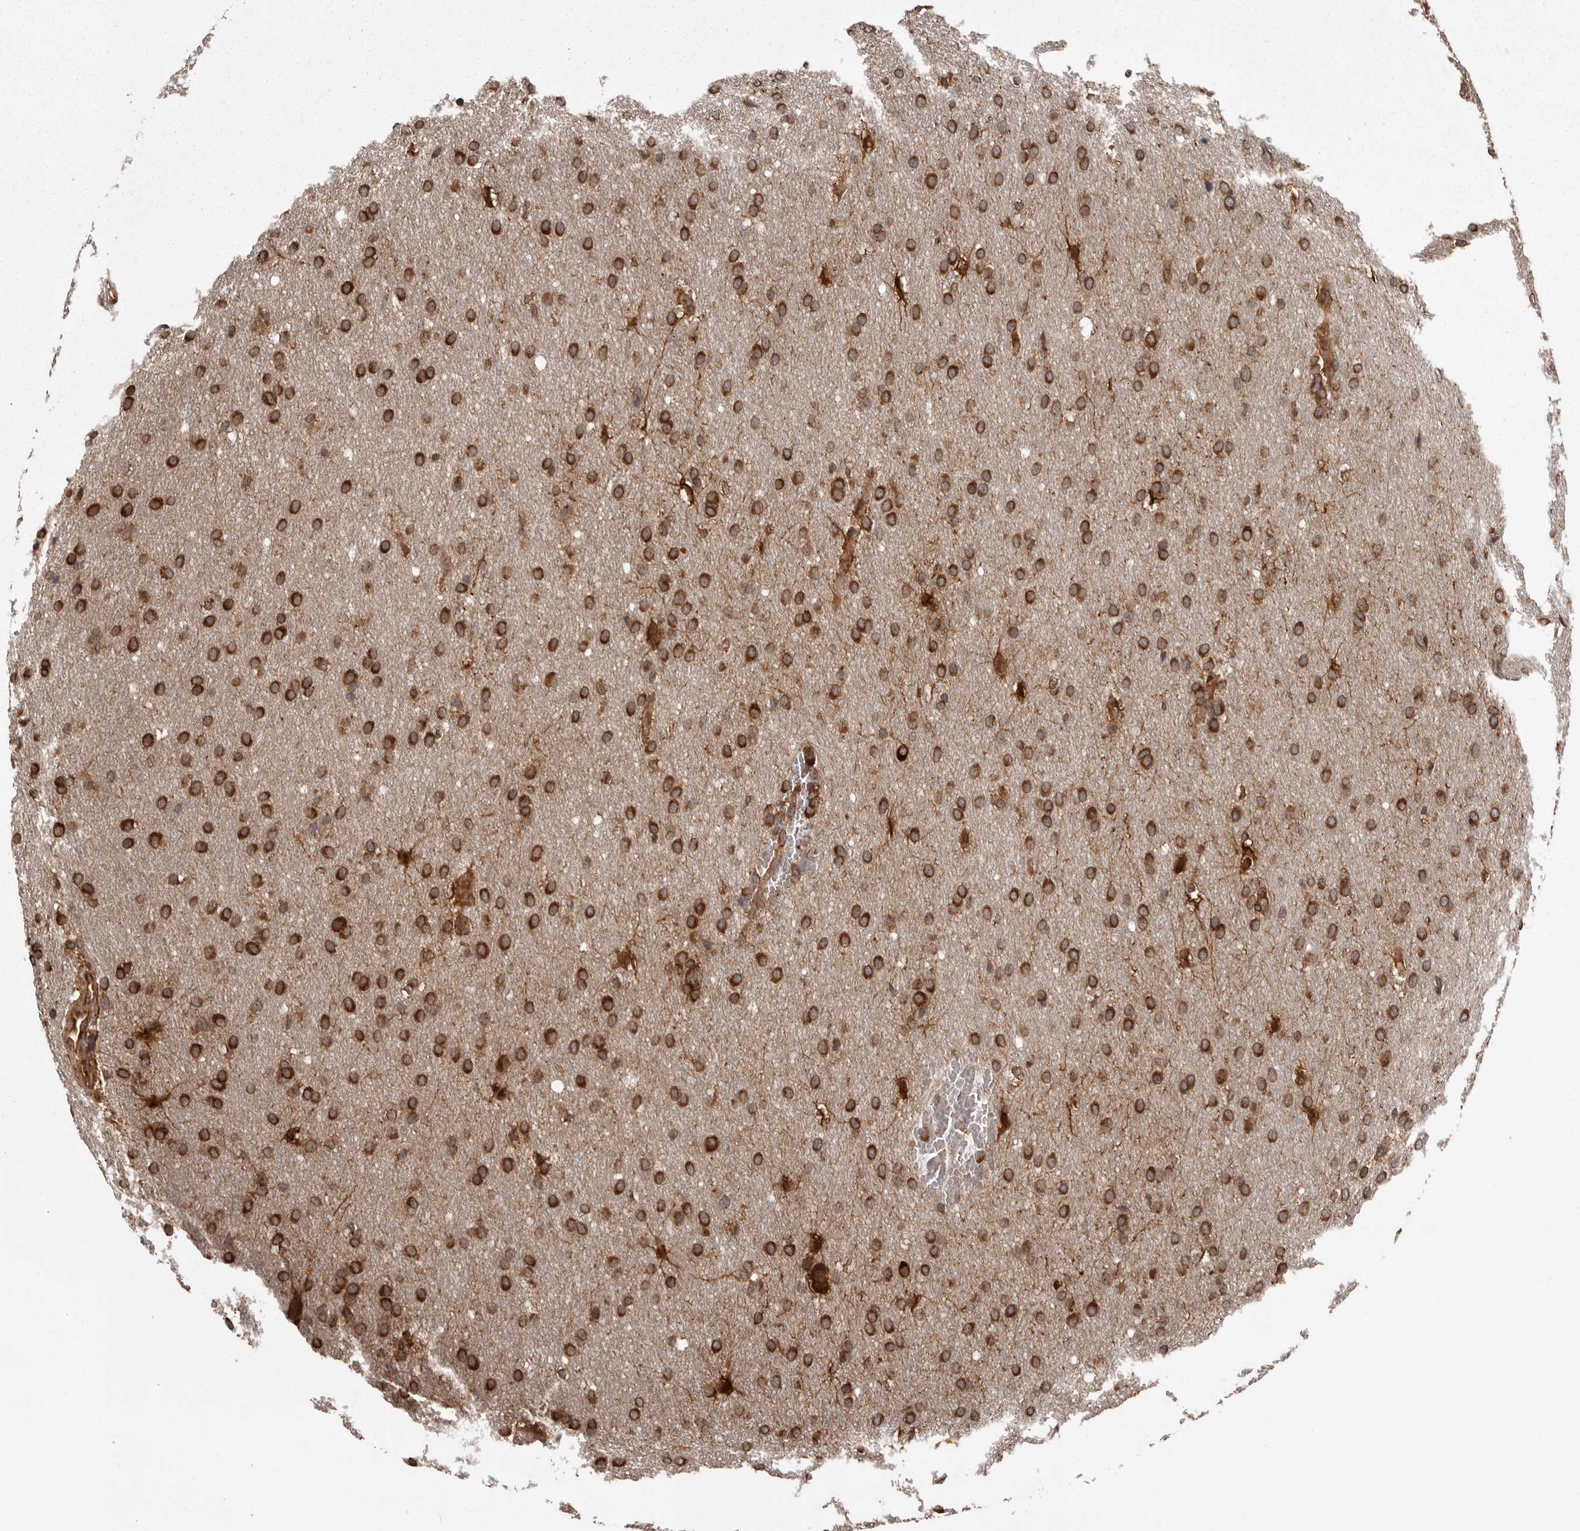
{"staining": {"intensity": "strong", "quantity": ">75%", "location": "cytoplasmic/membranous"}, "tissue": "glioma", "cell_type": "Tumor cells", "image_type": "cancer", "snomed": [{"axis": "morphology", "description": "Glioma, malignant, Low grade"}, {"axis": "topography", "description": "Brain"}], "caption": "Human malignant glioma (low-grade) stained for a protein (brown) reveals strong cytoplasmic/membranous positive positivity in approximately >75% of tumor cells.", "gene": "DARS1", "patient": {"sex": "female", "age": 37}}